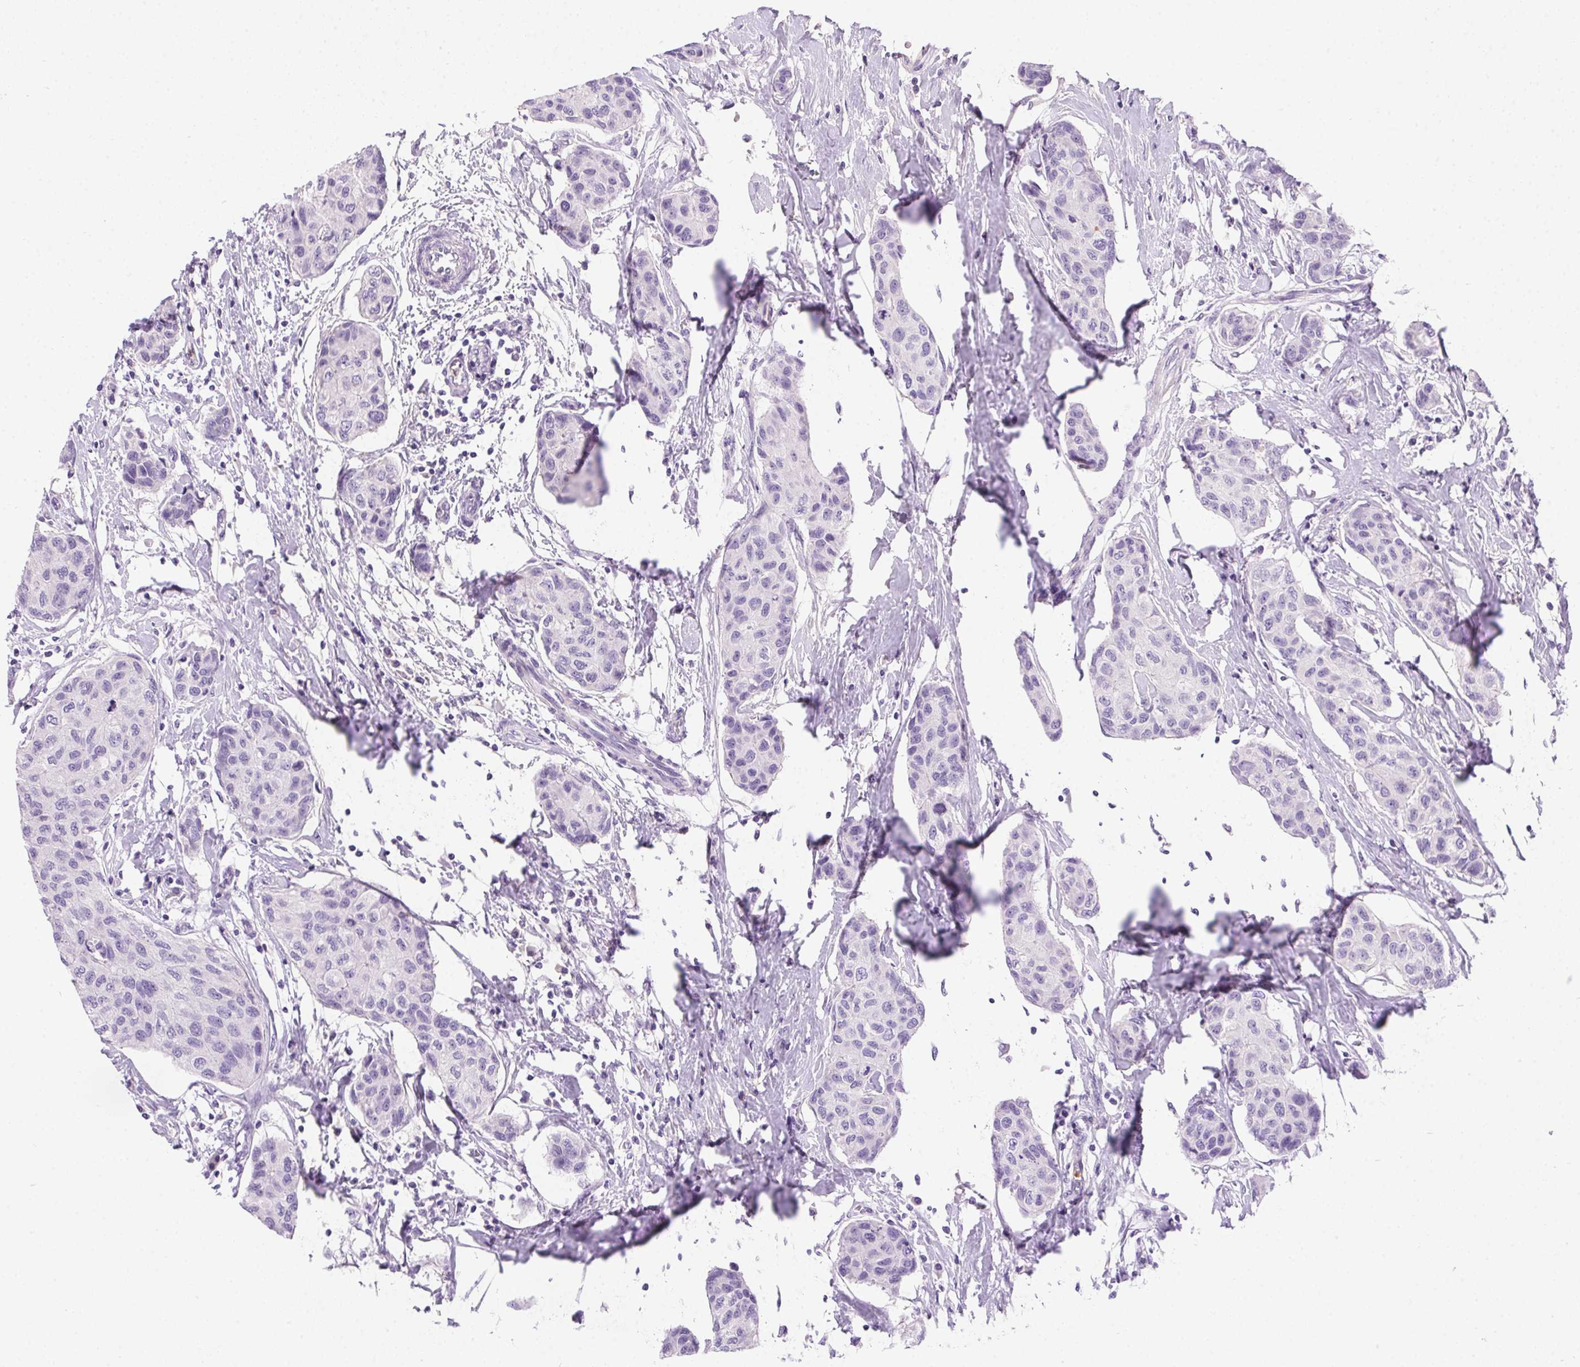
{"staining": {"intensity": "negative", "quantity": "none", "location": "none"}, "tissue": "breast cancer", "cell_type": "Tumor cells", "image_type": "cancer", "snomed": [{"axis": "morphology", "description": "Duct carcinoma"}, {"axis": "topography", "description": "Breast"}], "caption": "The micrograph reveals no significant staining in tumor cells of intraductal carcinoma (breast).", "gene": "SSTR4", "patient": {"sex": "female", "age": 80}}